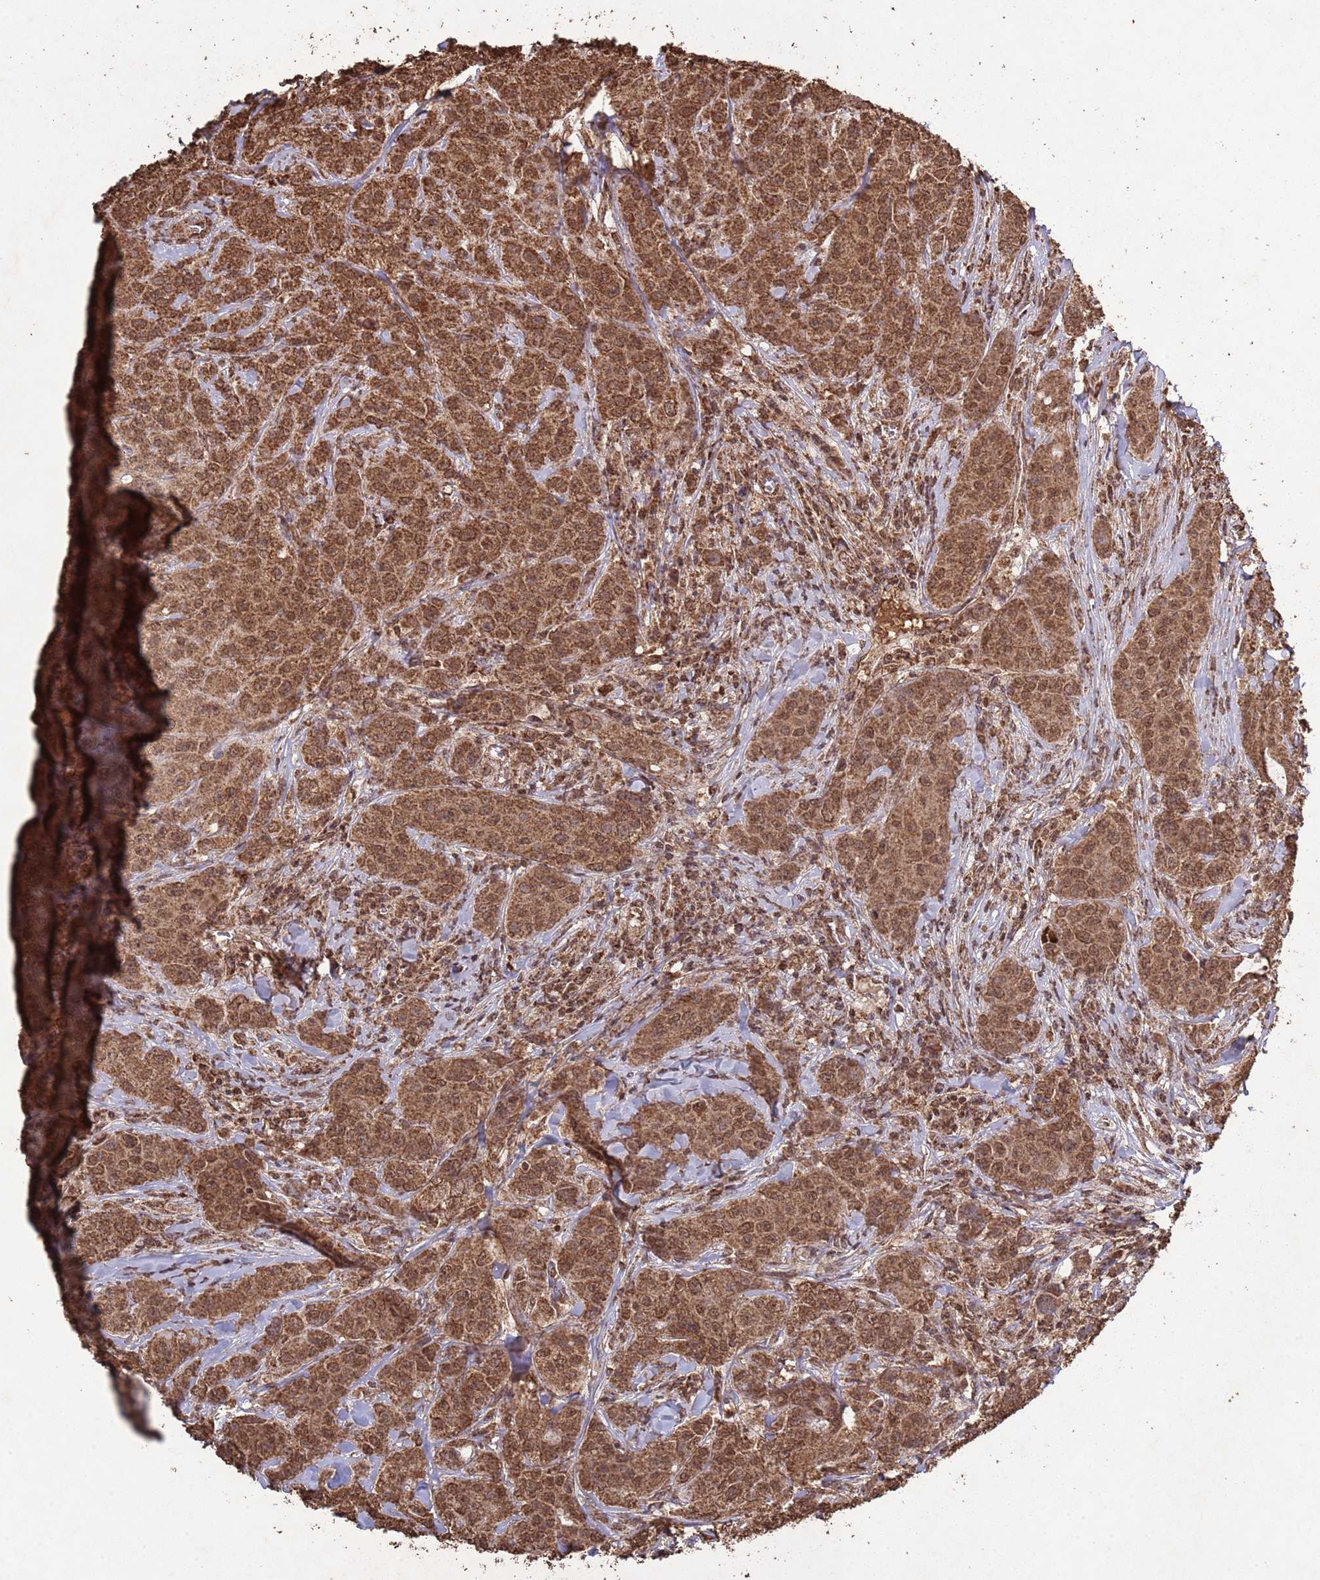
{"staining": {"intensity": "moderate", "quantity": ">75%", "location": "cytoplasmic/membranous,nuclear"}, "tissue": "breast cancer", "cell_type": "Tumor cells", "image_type": "cancer", "snomed": [{"axis": "morphology", "description": "Duct carcinoma"}, {"axis": "topography", "description": "Breast"}], "caption": "Protein analysis of breast infiltrating ductal carcinoma tissue exhibits moderate cytoplasmic/membranous and nuclear expression in approximately >75% of tumor cells.", "gene": "HDAC10", "patient": {"sex": "female", "age": 43}}